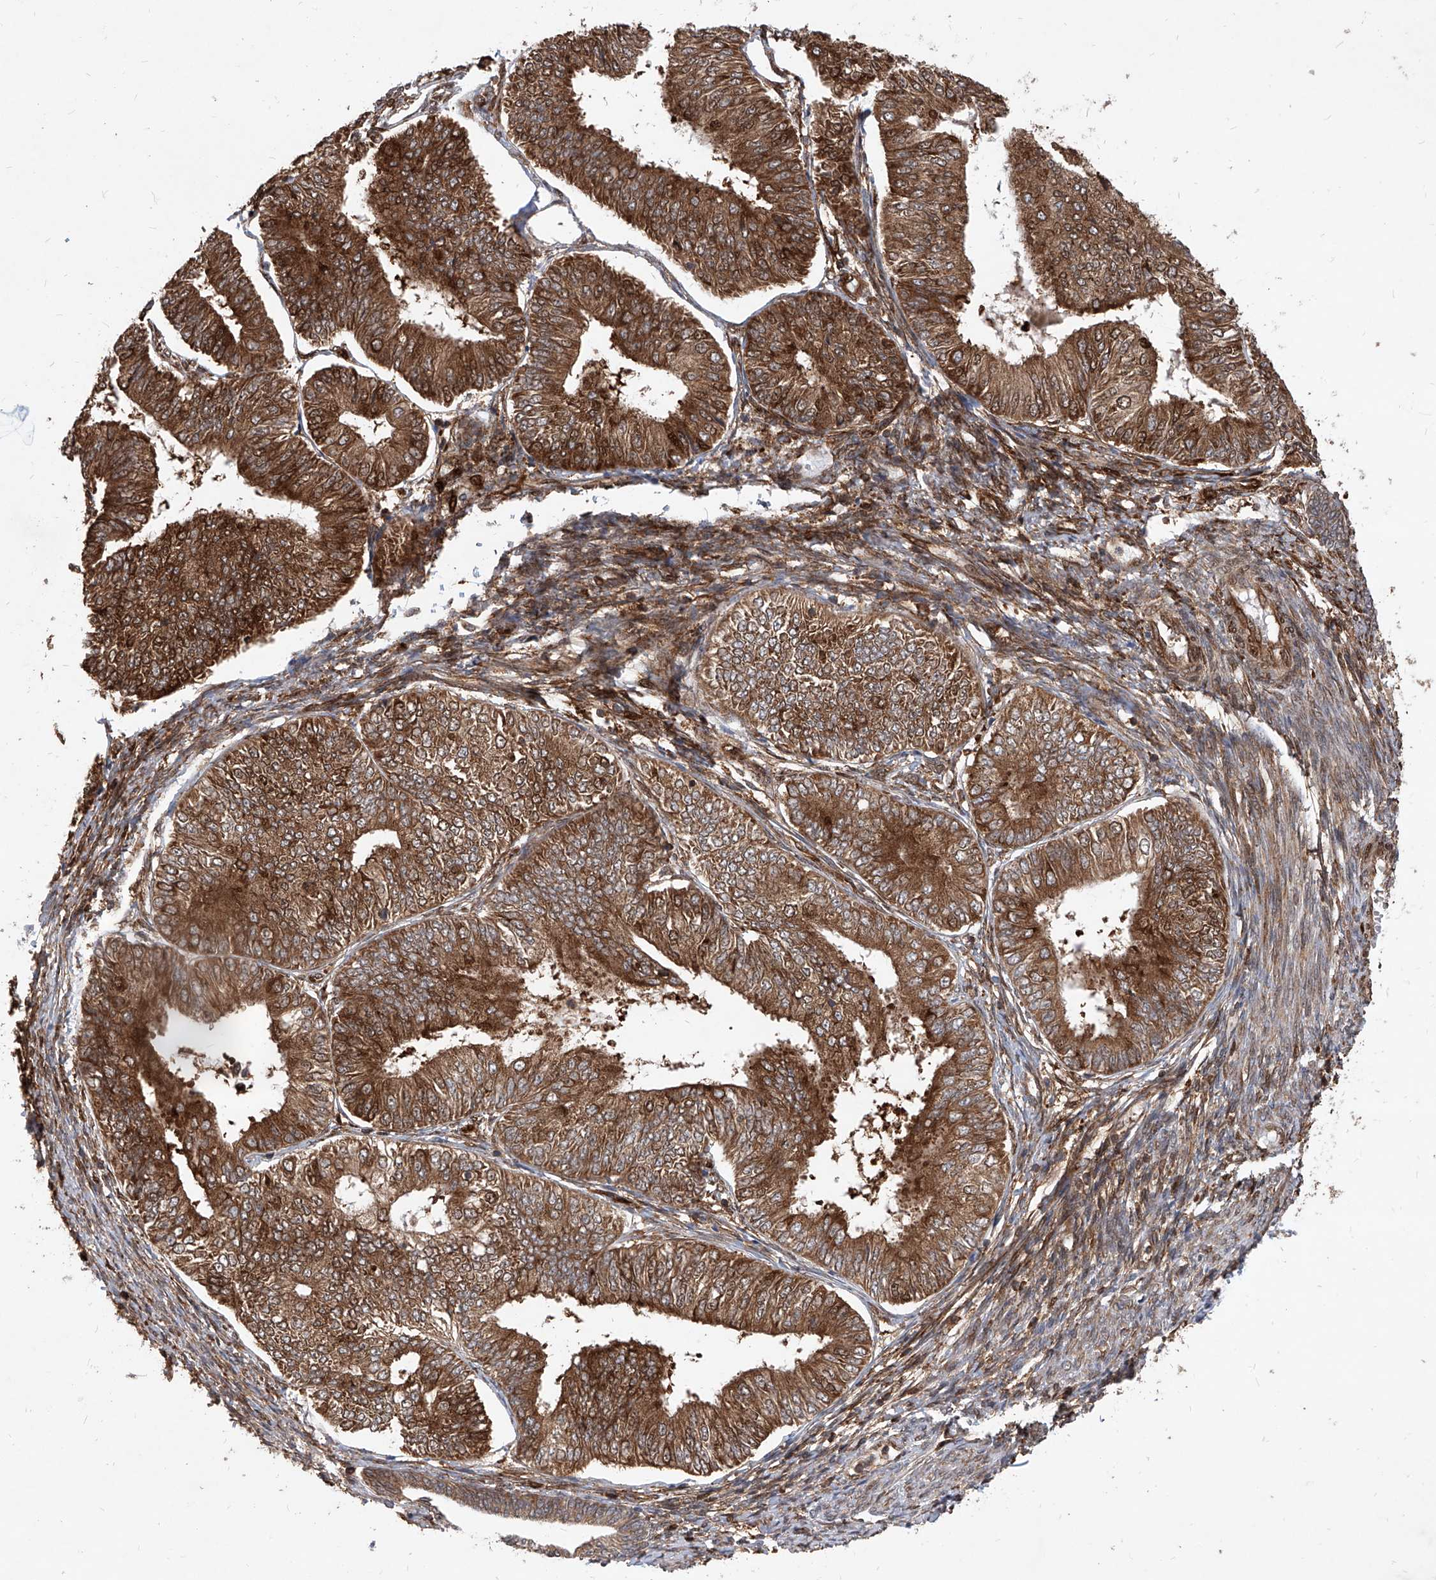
{"staining": {"intensity": "strong", "quantity": ">75%", "location": "cytoplasmic/membranous"}, "tissue": "endometrial cancer", "cell_type": "Tumor cells", "image_type": "cancer", "snomed": [{"axis": "morphology", "description": "Adenocarcinoma, NOS"}, {"axis": "topography", "description": "Endometrium"}], "caption": "Tumor cells show strong cytoplasmic/membranous expression in approximately >75% of cells in endometrial adenocarcinoma.", "gene": "MAGED2", "patient": {"sex": "female", "age": 58}}